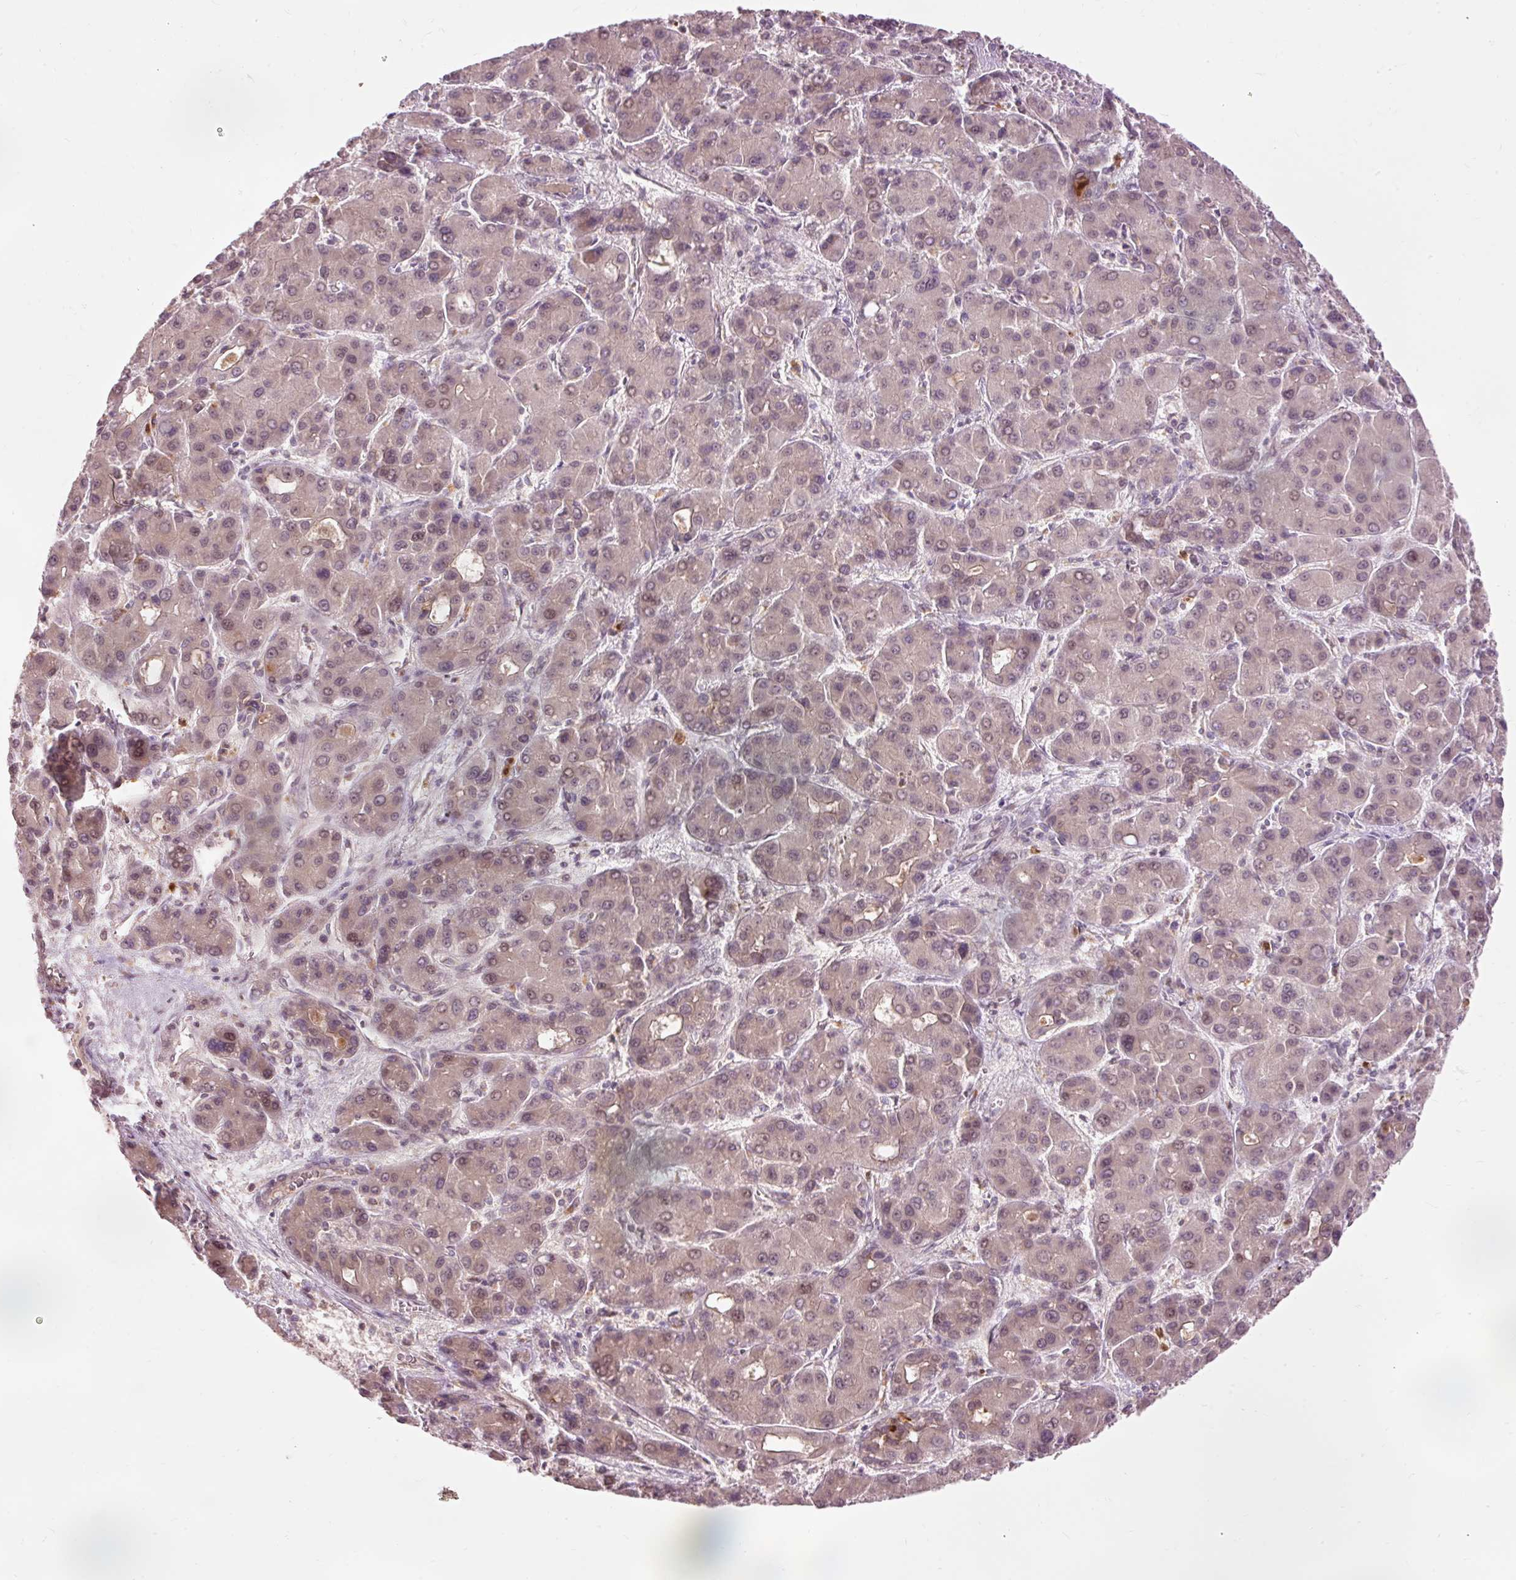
{"staining": {"intensity": "moderate", "quantity": "25%-75%", "location": "cytoplasmic/membranous,nuclear"}, "tissue": "liver cancer", "cell_type": "Tumor cells", "image_type": "cancer", "snomed": [{"axis": "morphology", "description": "Carcinoma, Hepatocellular, NOS"}, {"axis": "topography", "description": "Liver"}], "caption": "High-power microscopy captured an immunohistochemistry (IHC) histopathology image of liver cancer, revealing moderate cytoplasmic/membranous and nuclear positivity in about 25%-75% of tumor cells. (DAB = brown stain, brightfield microscopy at high magnification).", "gene": "PRDX5", "patient": {"sex": "male", "age": 55}}